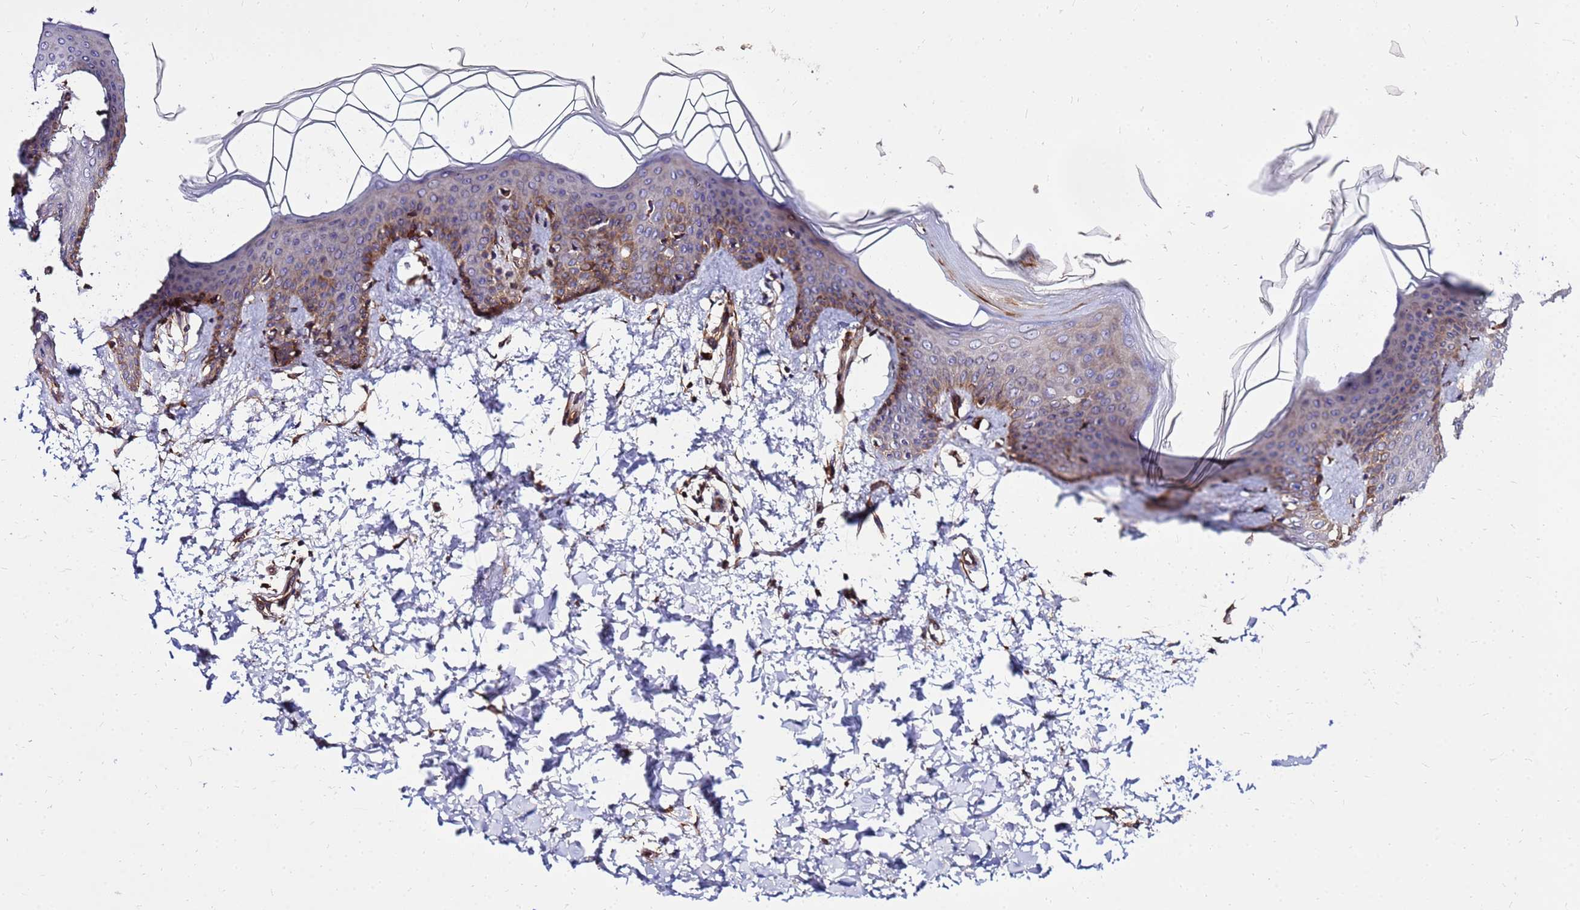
{"staining": {"intensity": "strong", "quantity": ">75%", "location": "cytoplasmic/membranous"}, "tissue": "skin", "cell_type": "Fibroblasts", "image_type": "normal", "snomed": [{"axis": "morphology", "description": "Normal tissue, NOS"}, {"axis": "topography", "description": "Skin"}], "caption": "Skin stained with a brown dye displays strong cytoplasmic/membranous positive positivity in about >75% of fibroblasts.", "gene": "WWC2", "patient": {"sex": "male", "age": 36}}